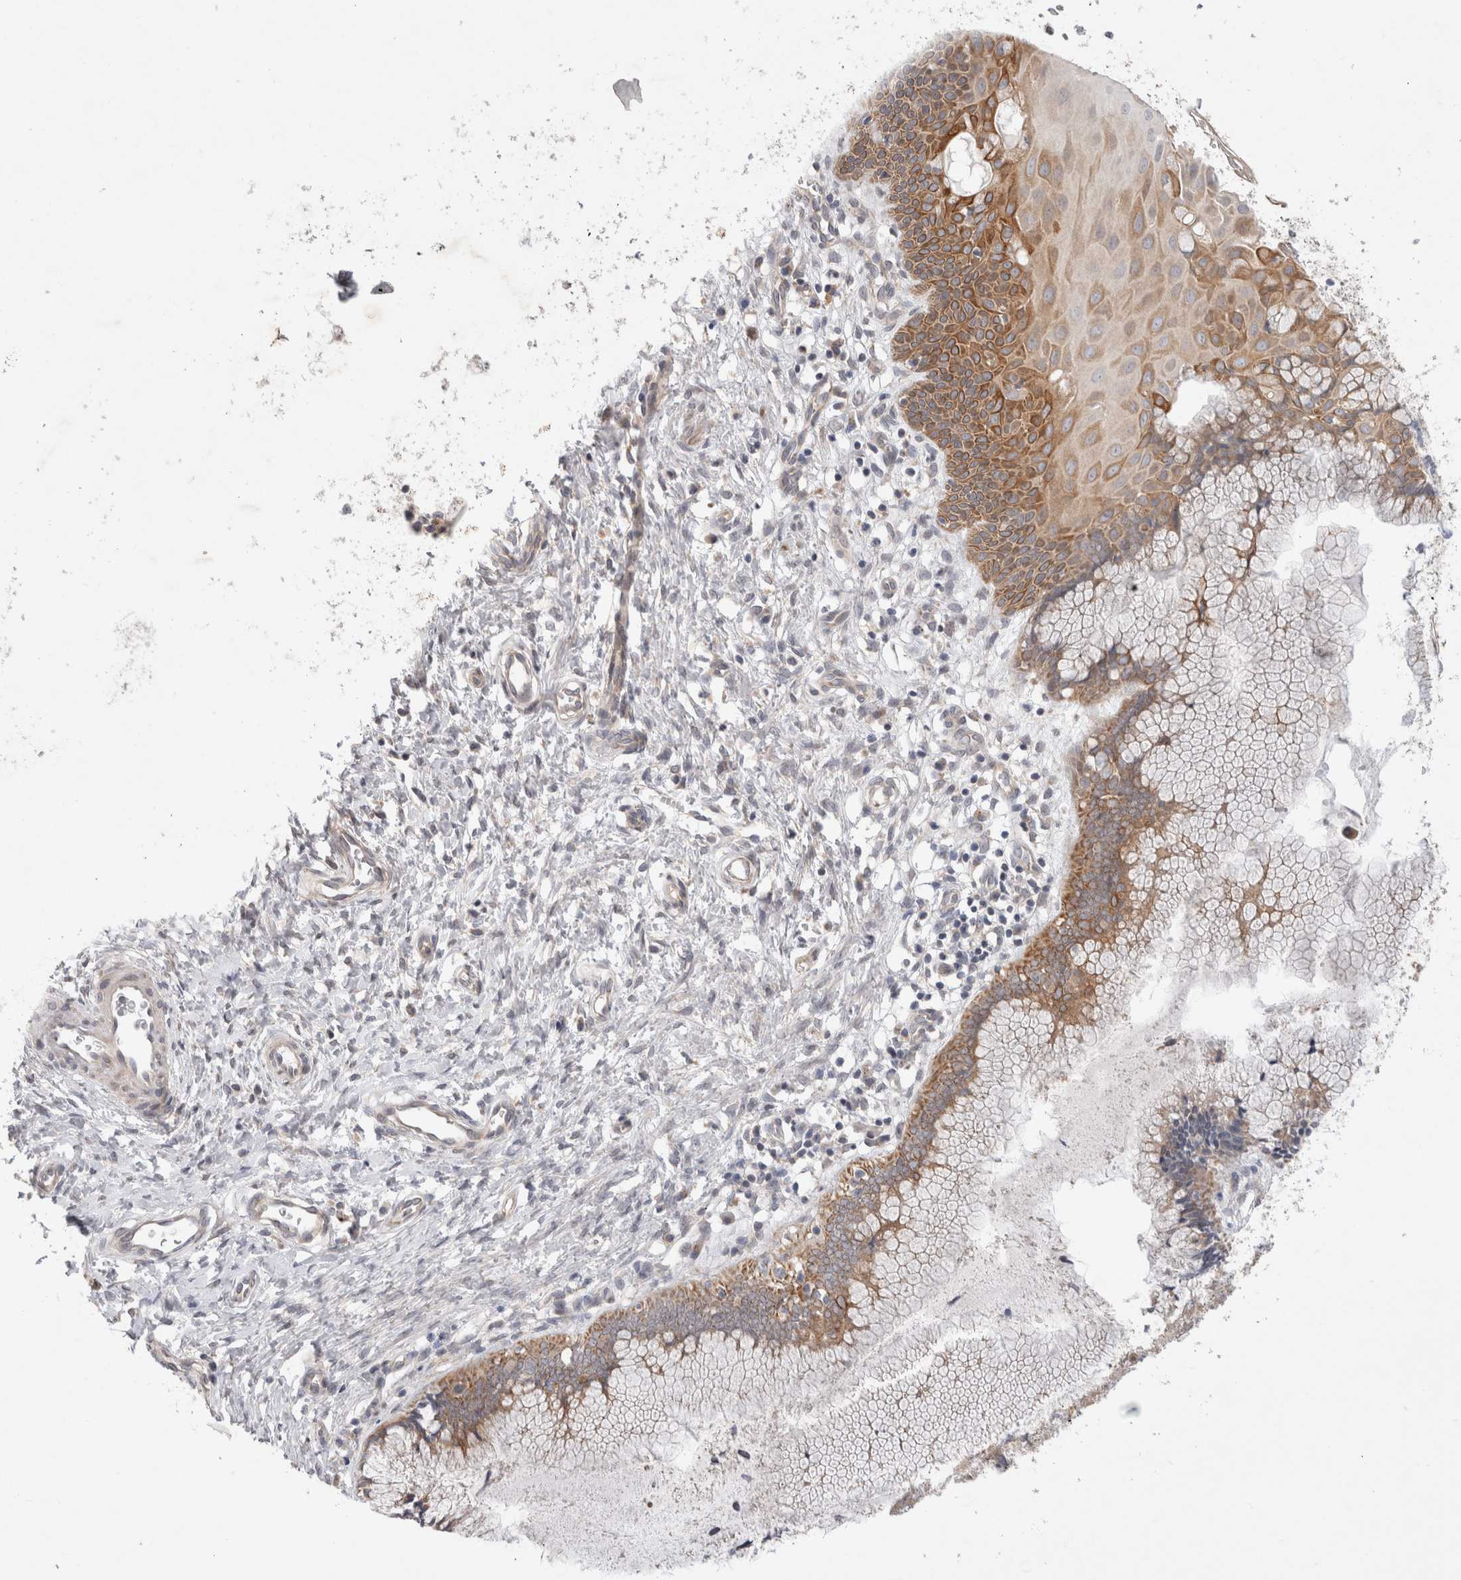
{"staining": {"intensity": "moderate", "quantity": "<25%", "location": "cytoplasmic/membranous"}, "tissue": "cervix", "cell_type": "Glandular cells", "image_type": "normal", "snomed": [{"axis": "morphology", "description": "Normal tissue, NOS"}, {"axis": "topography", "description": "Cervix"}], "caption": "Immunohistochemical staining of unremarkable cervix displays moderate cytoplasmic/membranous protein positivity in approximately <25% of glandular cells. (DAB IHC, brown staining for protein, blue staining for nuclei).", "gene": "NPC1", "patient": {"sex": "female", "age": 75}}